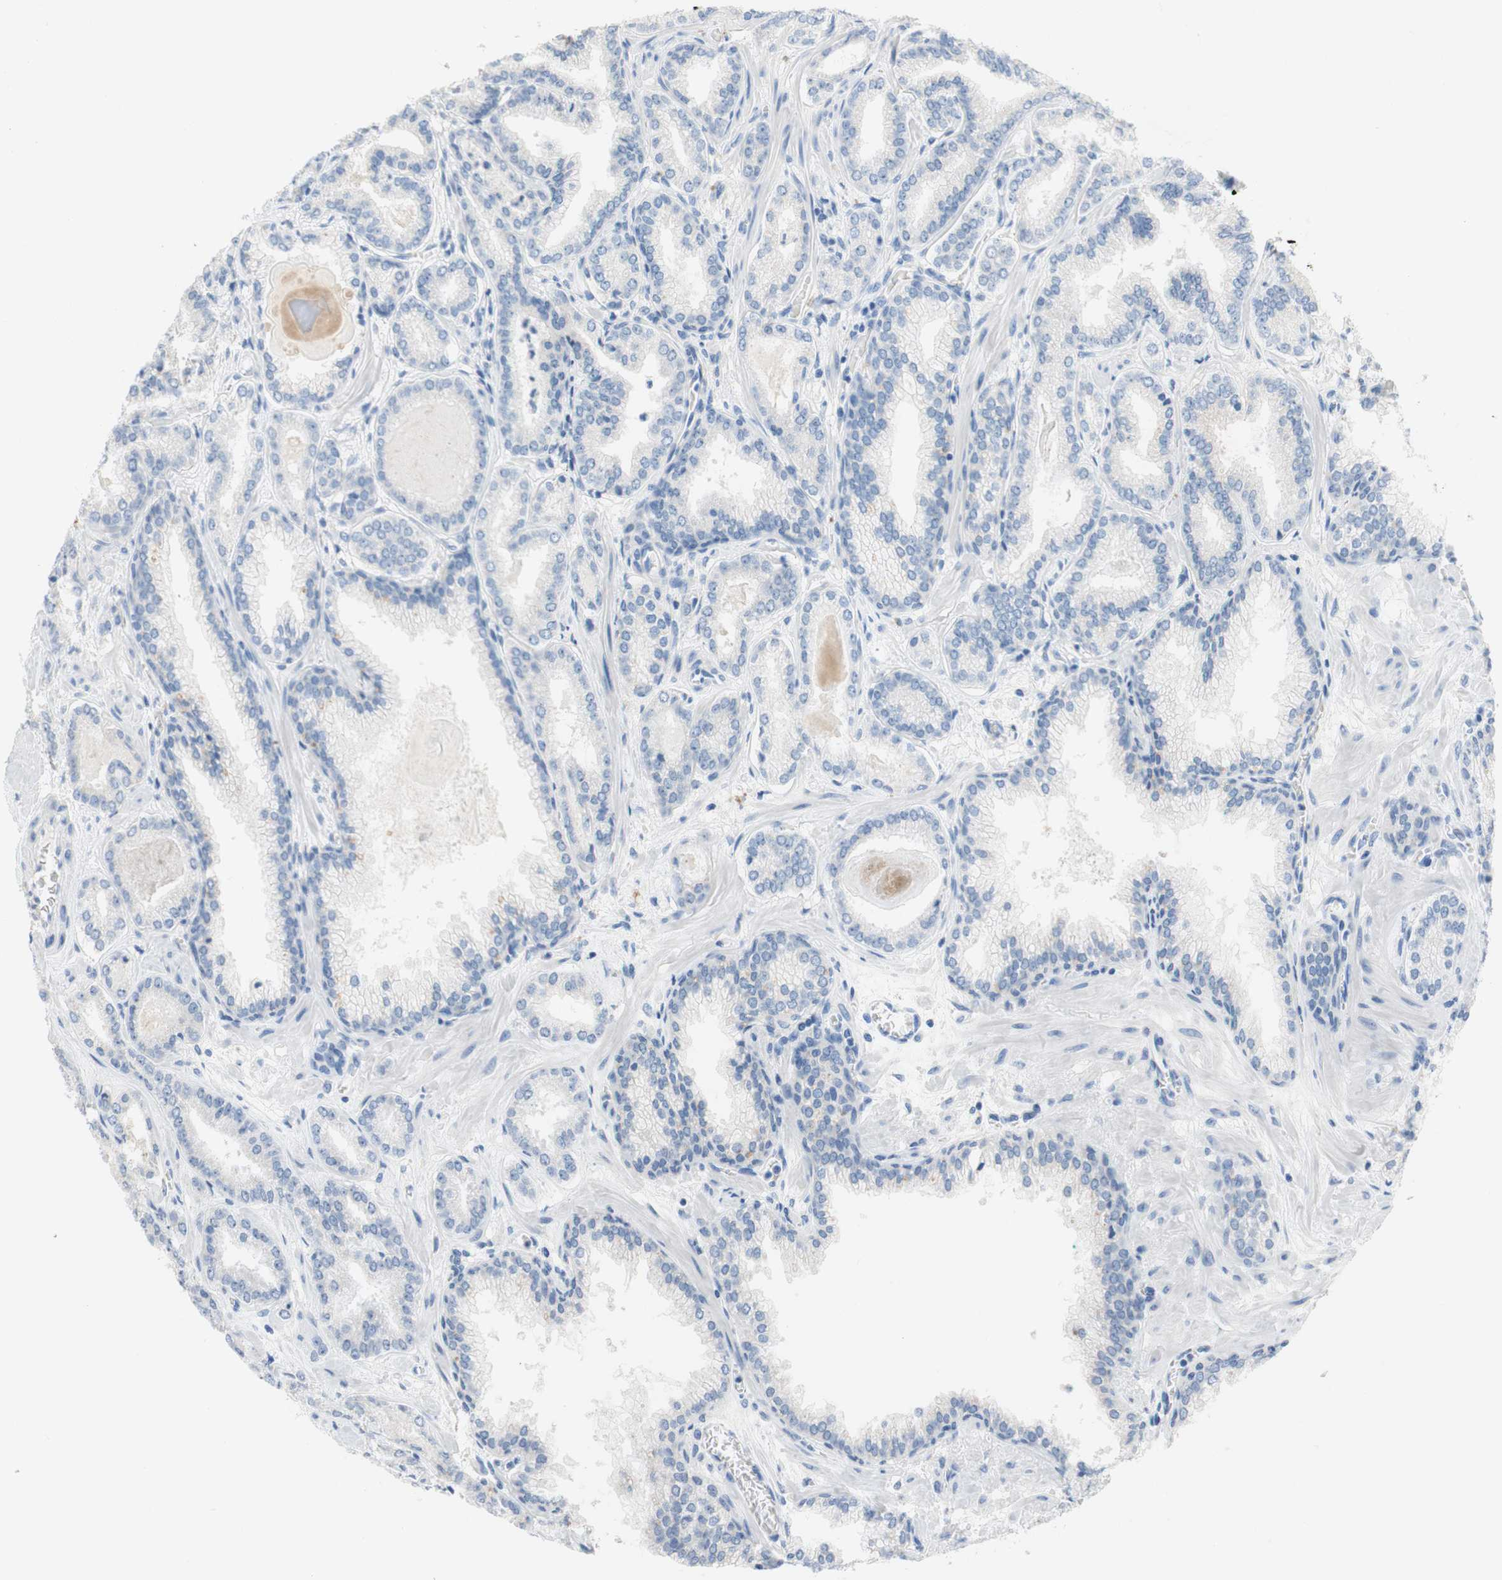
{"staining": {"intensity": "negative", "quantity": "none", "location": "none"}, "tissue": "prostate cancer", "cell_type": "Tumor cells", "image_type": "cancer", "snomed": [{"axis": "morphology", "description": "Adenocarcinoma, Low grade"}, {"axis": "topography", "description": "Prostate"}], "caption": "Tumor cells show no significant expression in prostate cancer.", "gene": "POLR2J3", "patient": {"sex": "male", "age": 59}}